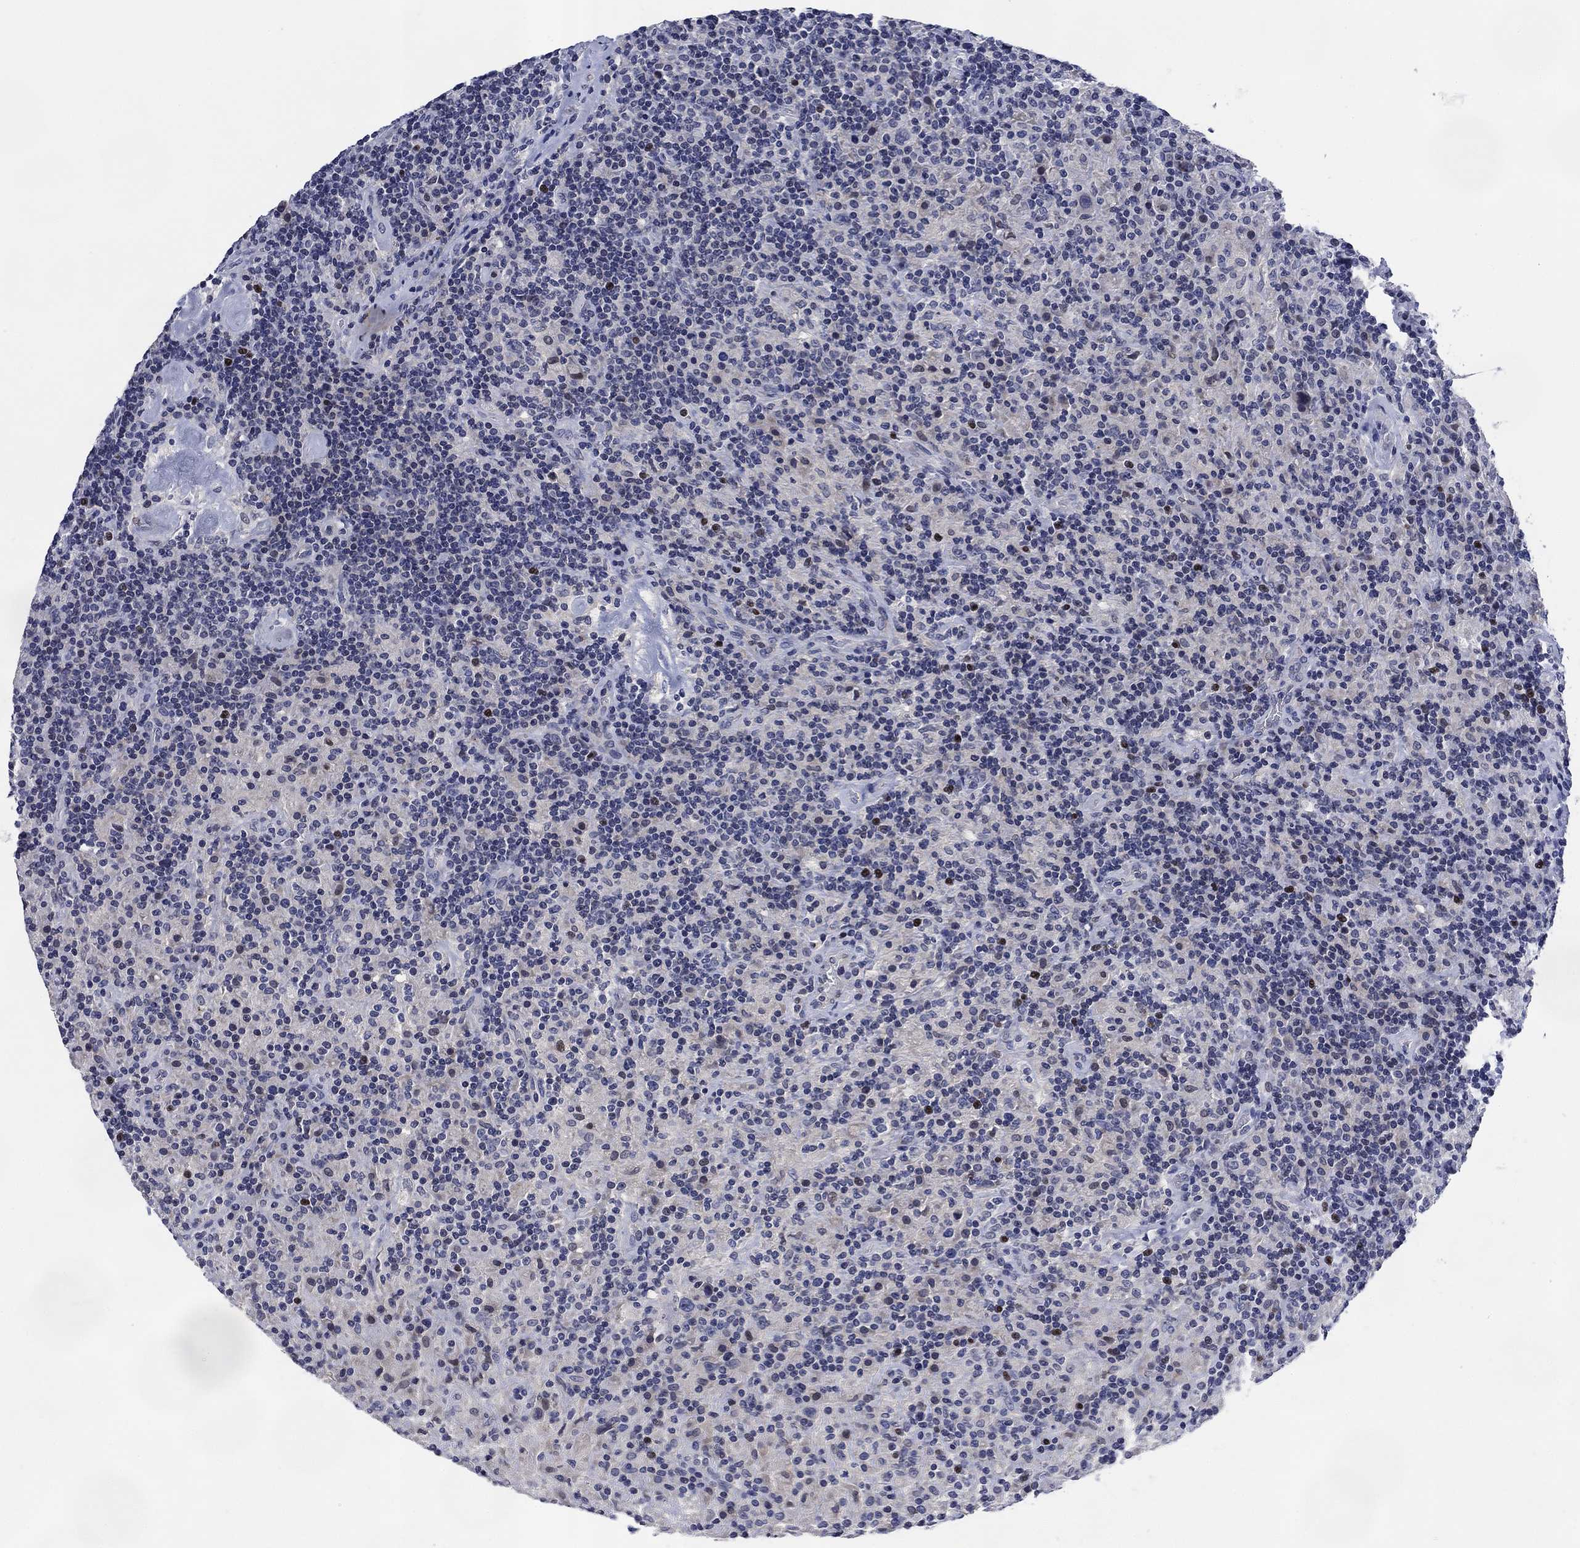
{"staining": {"intensity": "negative", "quantity": "none", "location": "none"}, "tissue": "lymphoma", "cell_type": "Tumor cells", "image_type": "cancer", "snomed": [{"axis": "morphology", "description": "Hodgkin's disease, NOS"}, {"axis": "topography", "description": "Lymph node"}], "caption": "This is an immunohistochemistry photomicrograph of Hodgkin's disease. There is no expression in tumor cells.", "gene": "DAZL", "patient": {"sex": "male", "age": 70}}